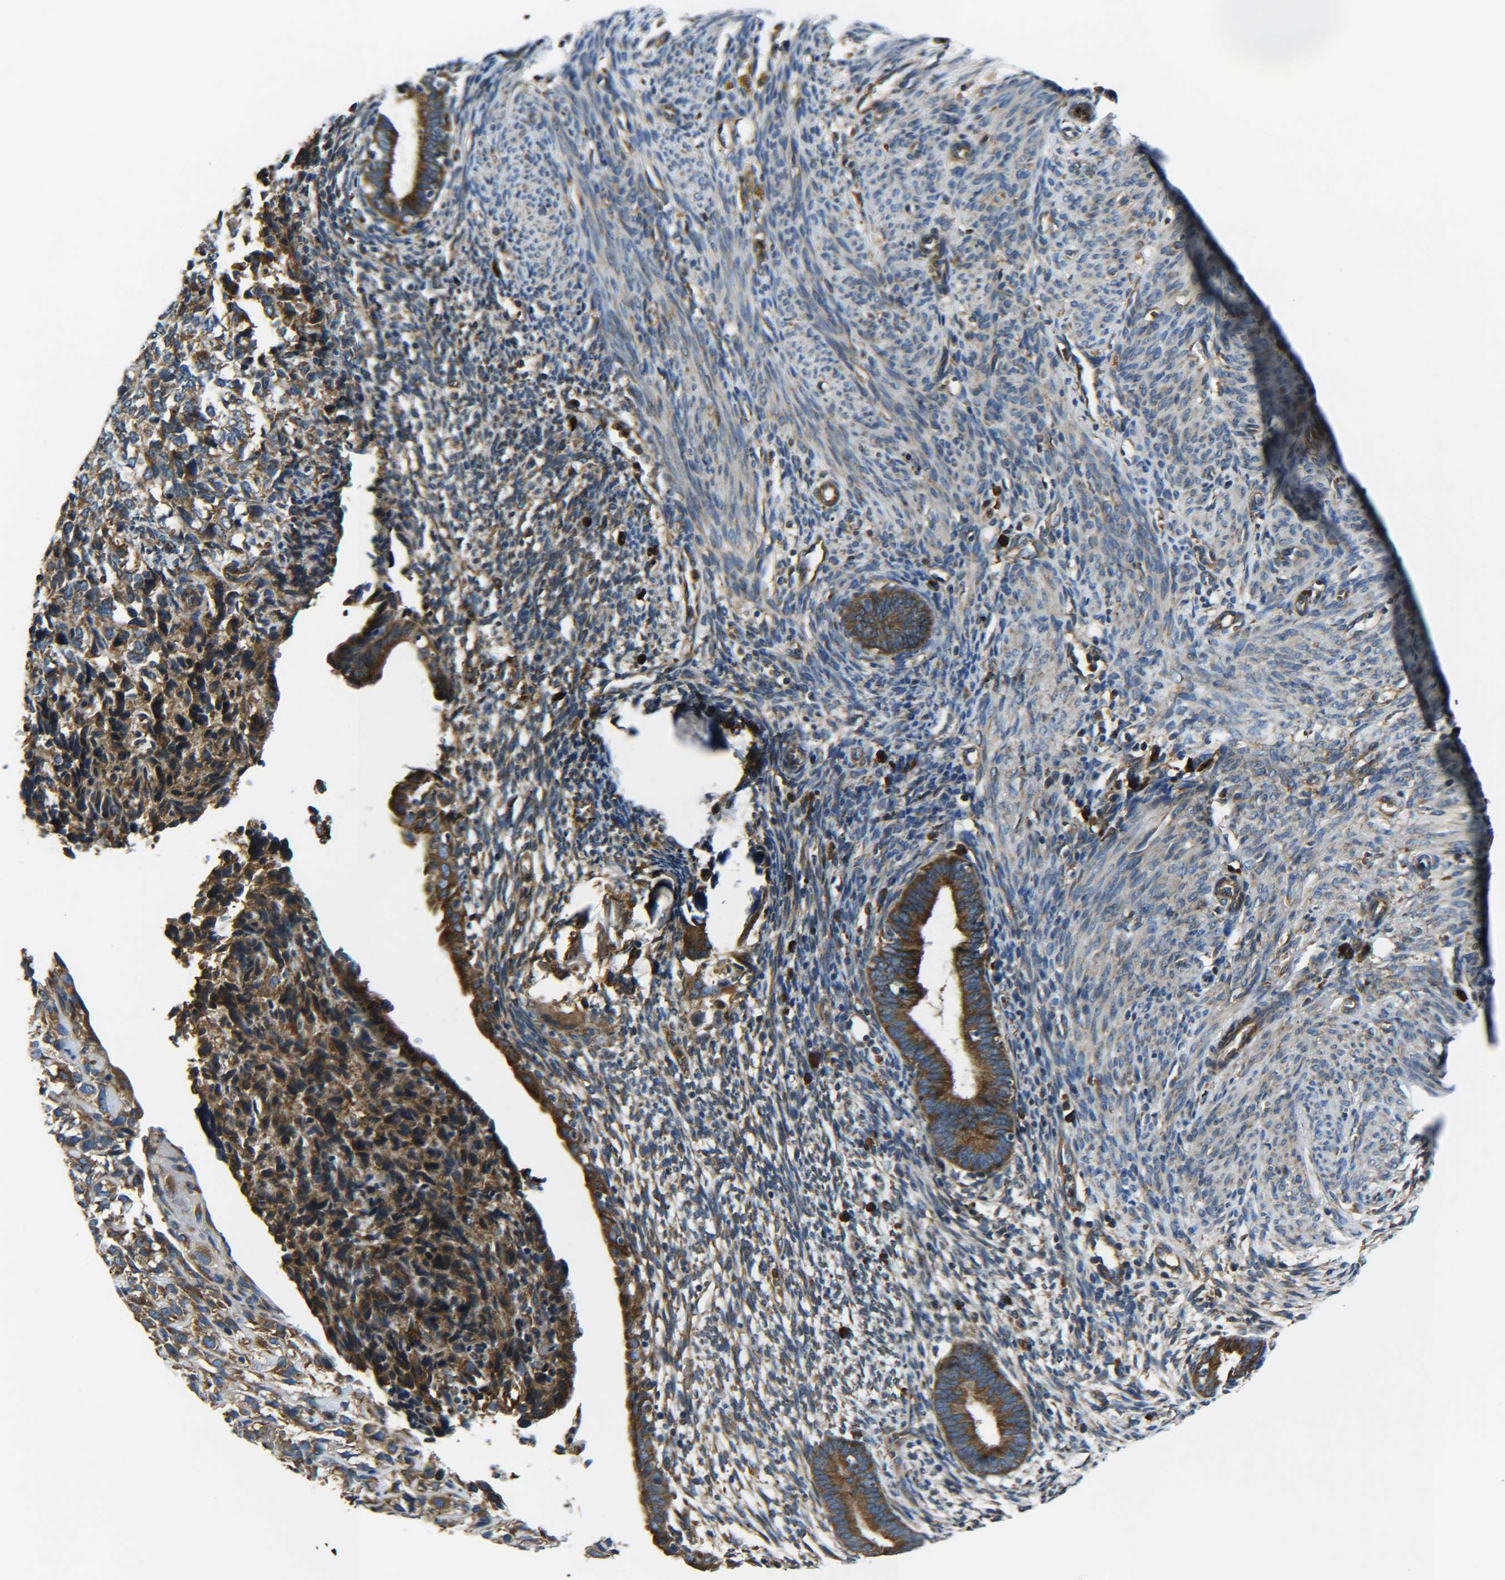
{"staining": {"intensity": "moderate", "quantity": "<25%", "location": "cytoplasmic/membranous"}, "tissue": "endometrium", "cell_type": "Cells in endometrial stroma", "image_type": "normal", "snomed": [{"axis": "morphology", "description": "Normal tissue, NOS"}, {"axis": "morphology", "description": "Adenocarcinoma, NOS"}, {"axis": "topography", "description": "Endometrium"}, {"axis": "topography", "description": "Ovary"}], "caption": "A brown stain shows moderate cytoplasmic/membranous staining of a protein in cells in endometrial stroma of unremarkable endometrium. Immunohistochemistry stains the protein of interest in brown and the nuclei are stained blue.", "gene": "PREB", "patient": {"sex": "female", "age": 68}}